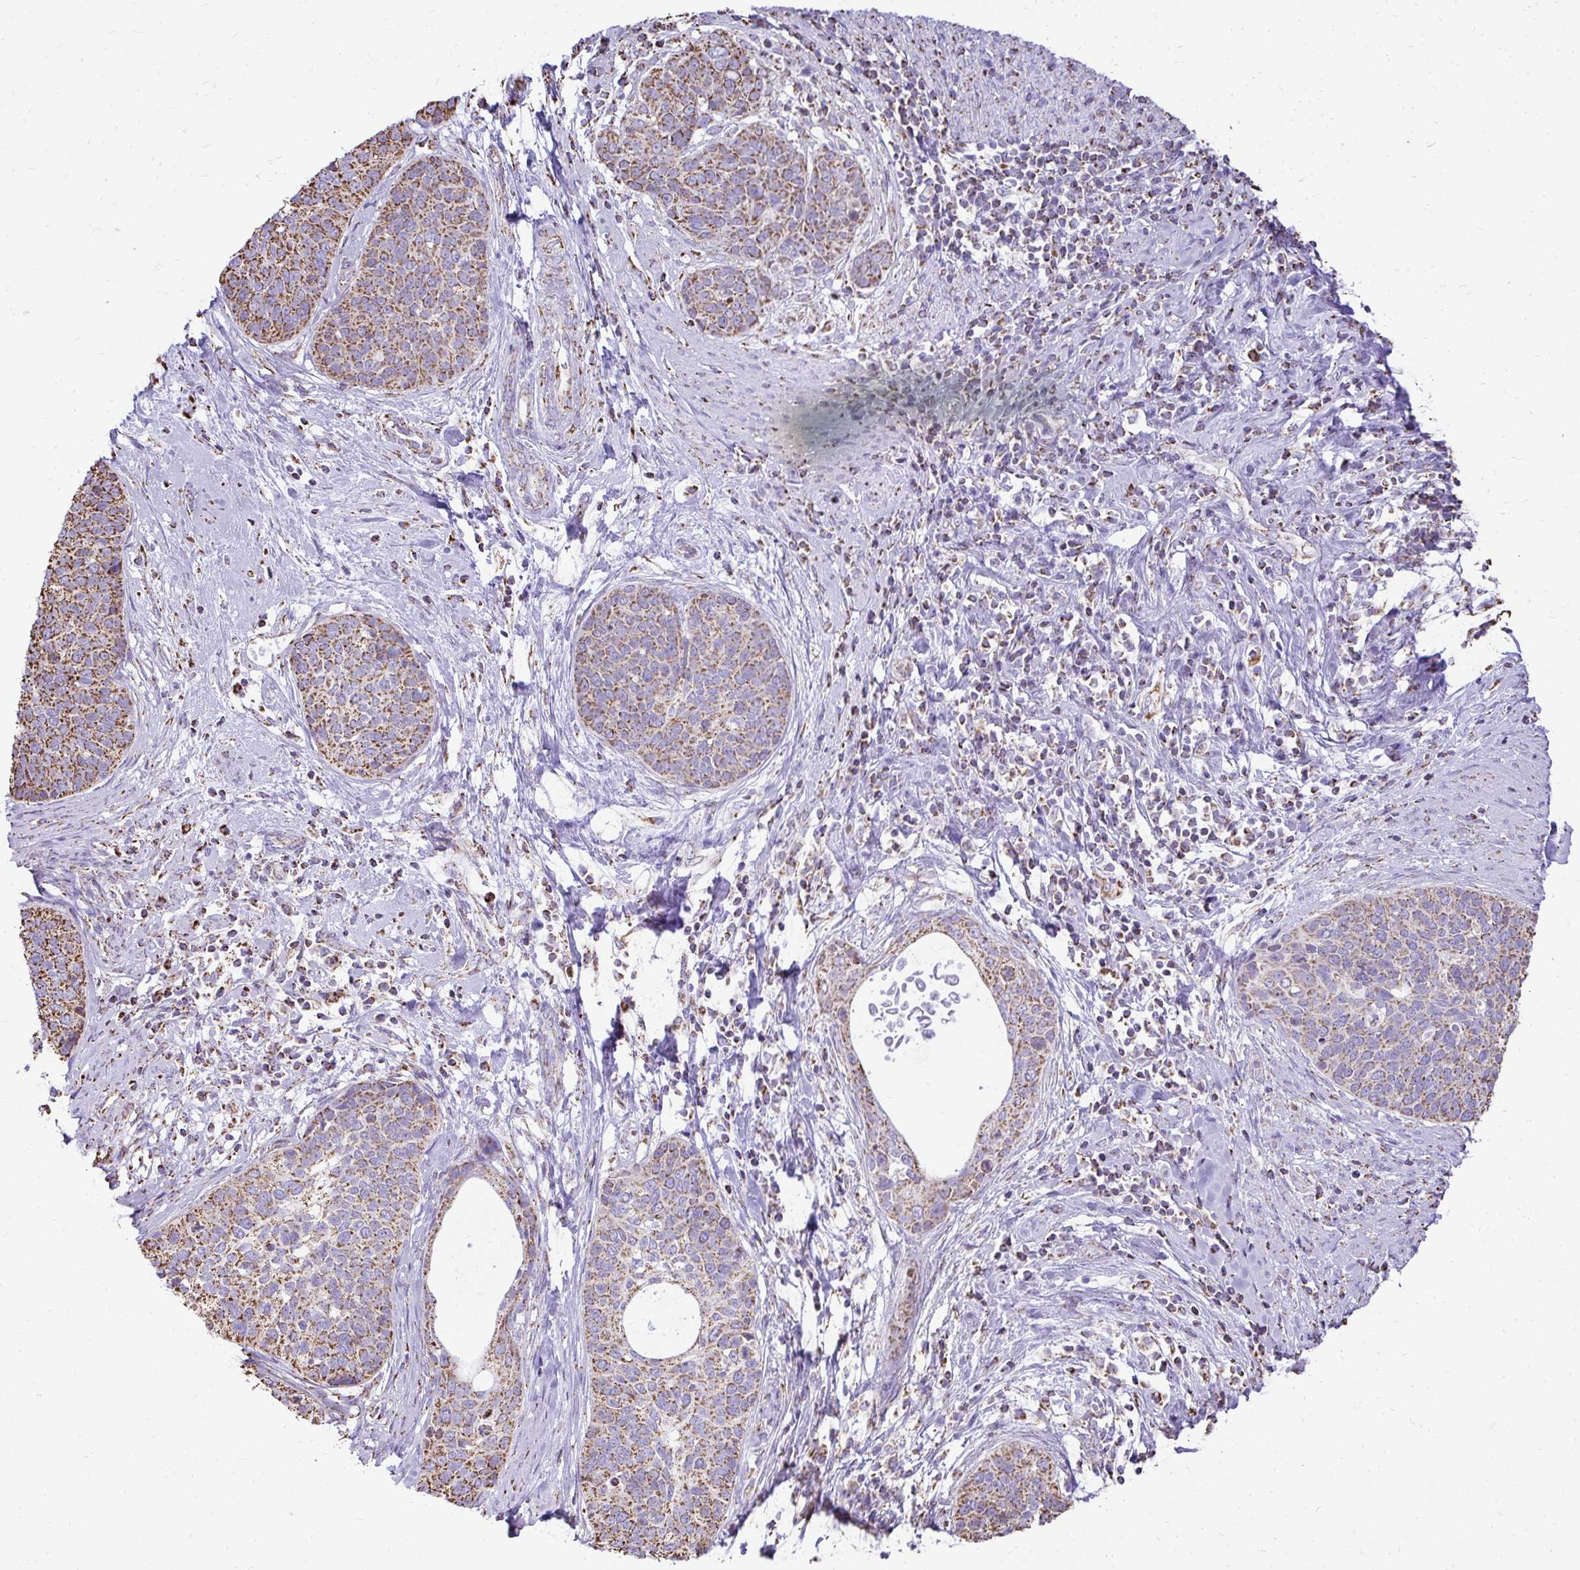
{"staining": {"intensity": "moderate", "quantity": ">75%", "location": "cytoplasmic/membranous"}, "tissue": "cervical cancer", "cell_type": "Tumor cells", "image_type": "cancer", "snomed": [{"axis": "morphology", "description": "Squamous cell carcinoma, NOS"}, {"axis": "topography", "description": "Cervix"}], "caption": "The immunohistochemical stain labels moderate cytoplasmic/membranous positivity in tumor cells of cervical cancer (squamous cell carcinoma) tissue.", "gene": "MPZL2", "patient": {"sex": "female", "age": 69}}